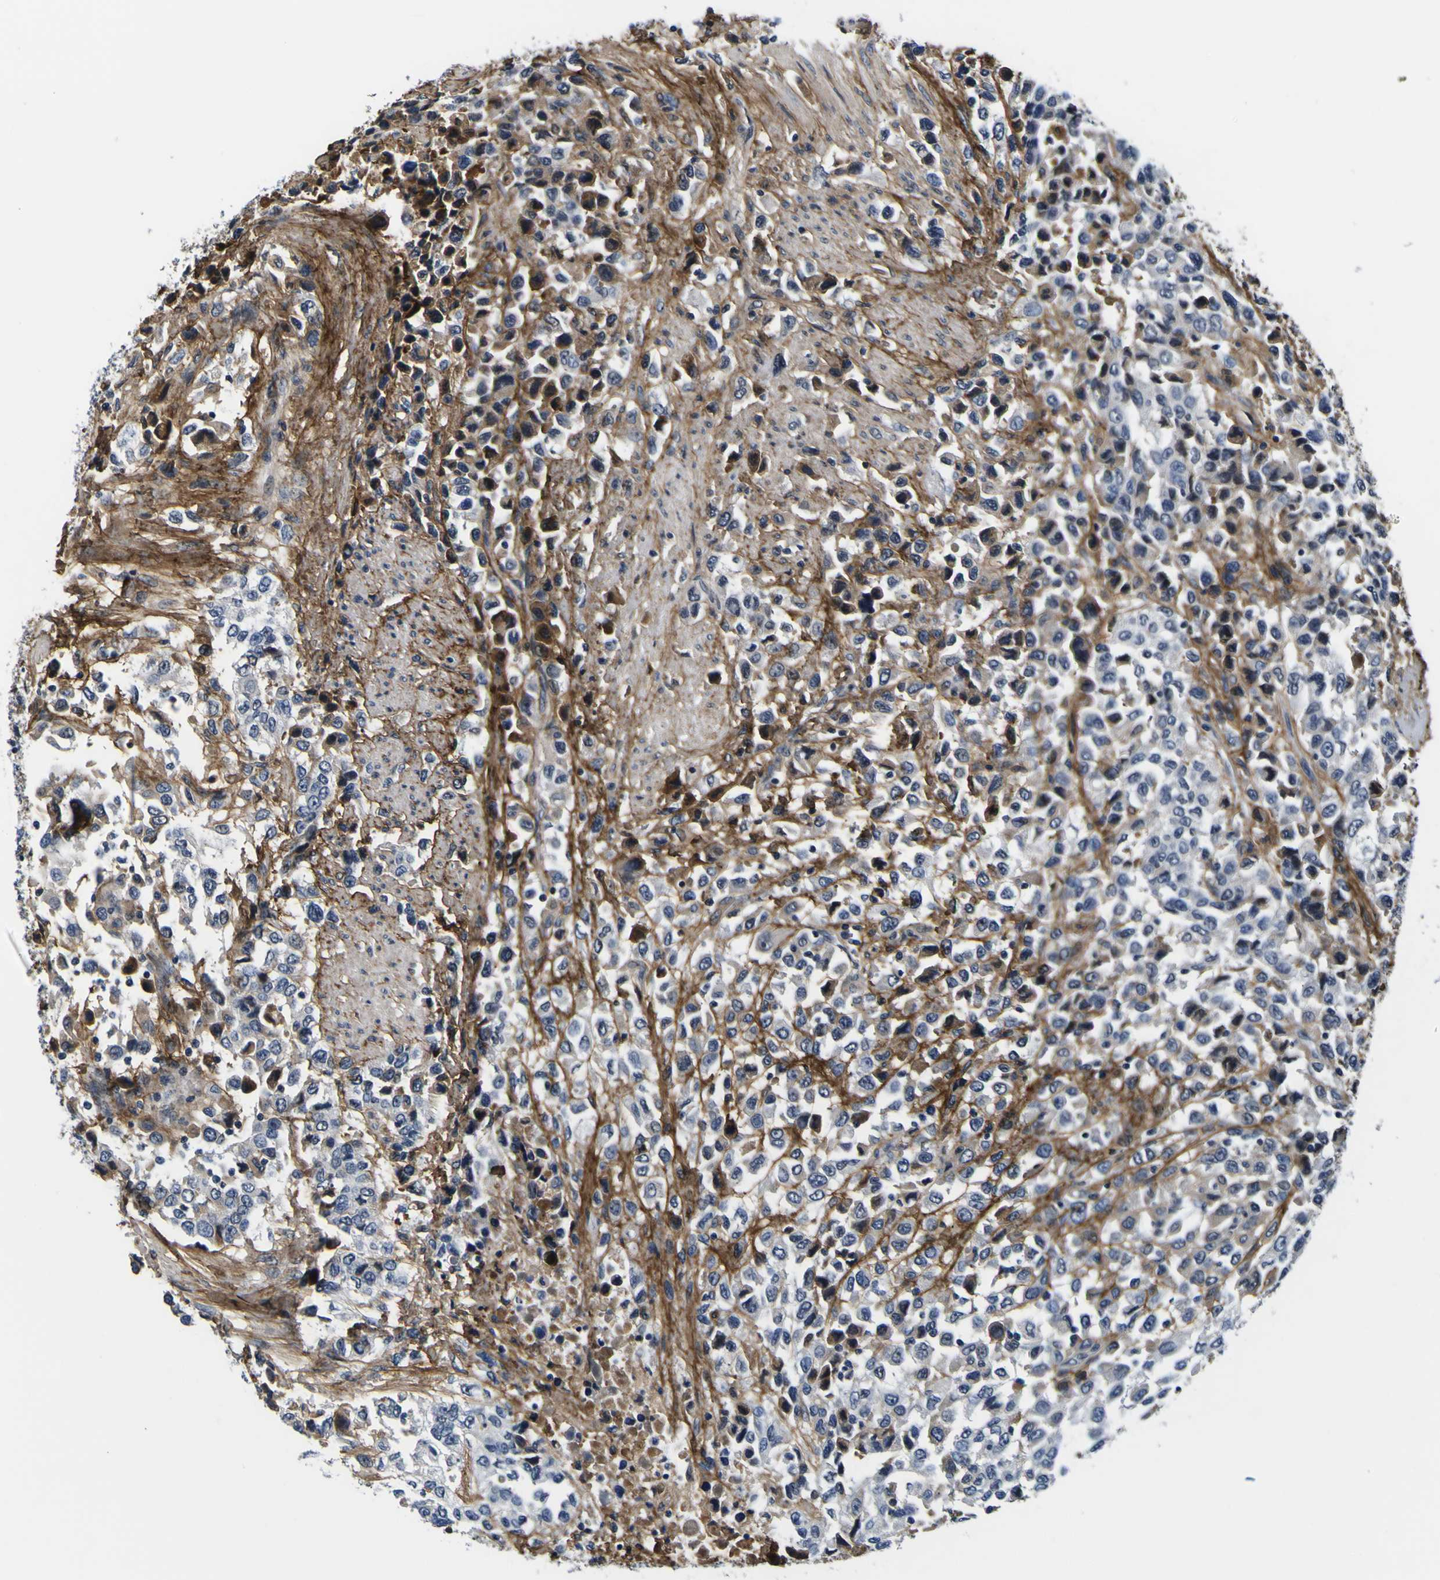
{"staining": {"intensity": "negative", "quantity": "none", "location": "none"}, "tissue": "urothelial cancer", "cell_type": "Tumor cells", "image_type": "cancer", "snomed": [{"axis": "morphology", "description": "Urothelial carcinoma, High grade"}, {"axis": "topography", "description": "Urinary bladder"}], "caption": "Human high-grade urothelial carcinoma stained for a protein using immunohistochemistry exhibits no positivity in tumor cells.", "gene": "POSTN", "patient": {"sex": "female", "age": 80}}